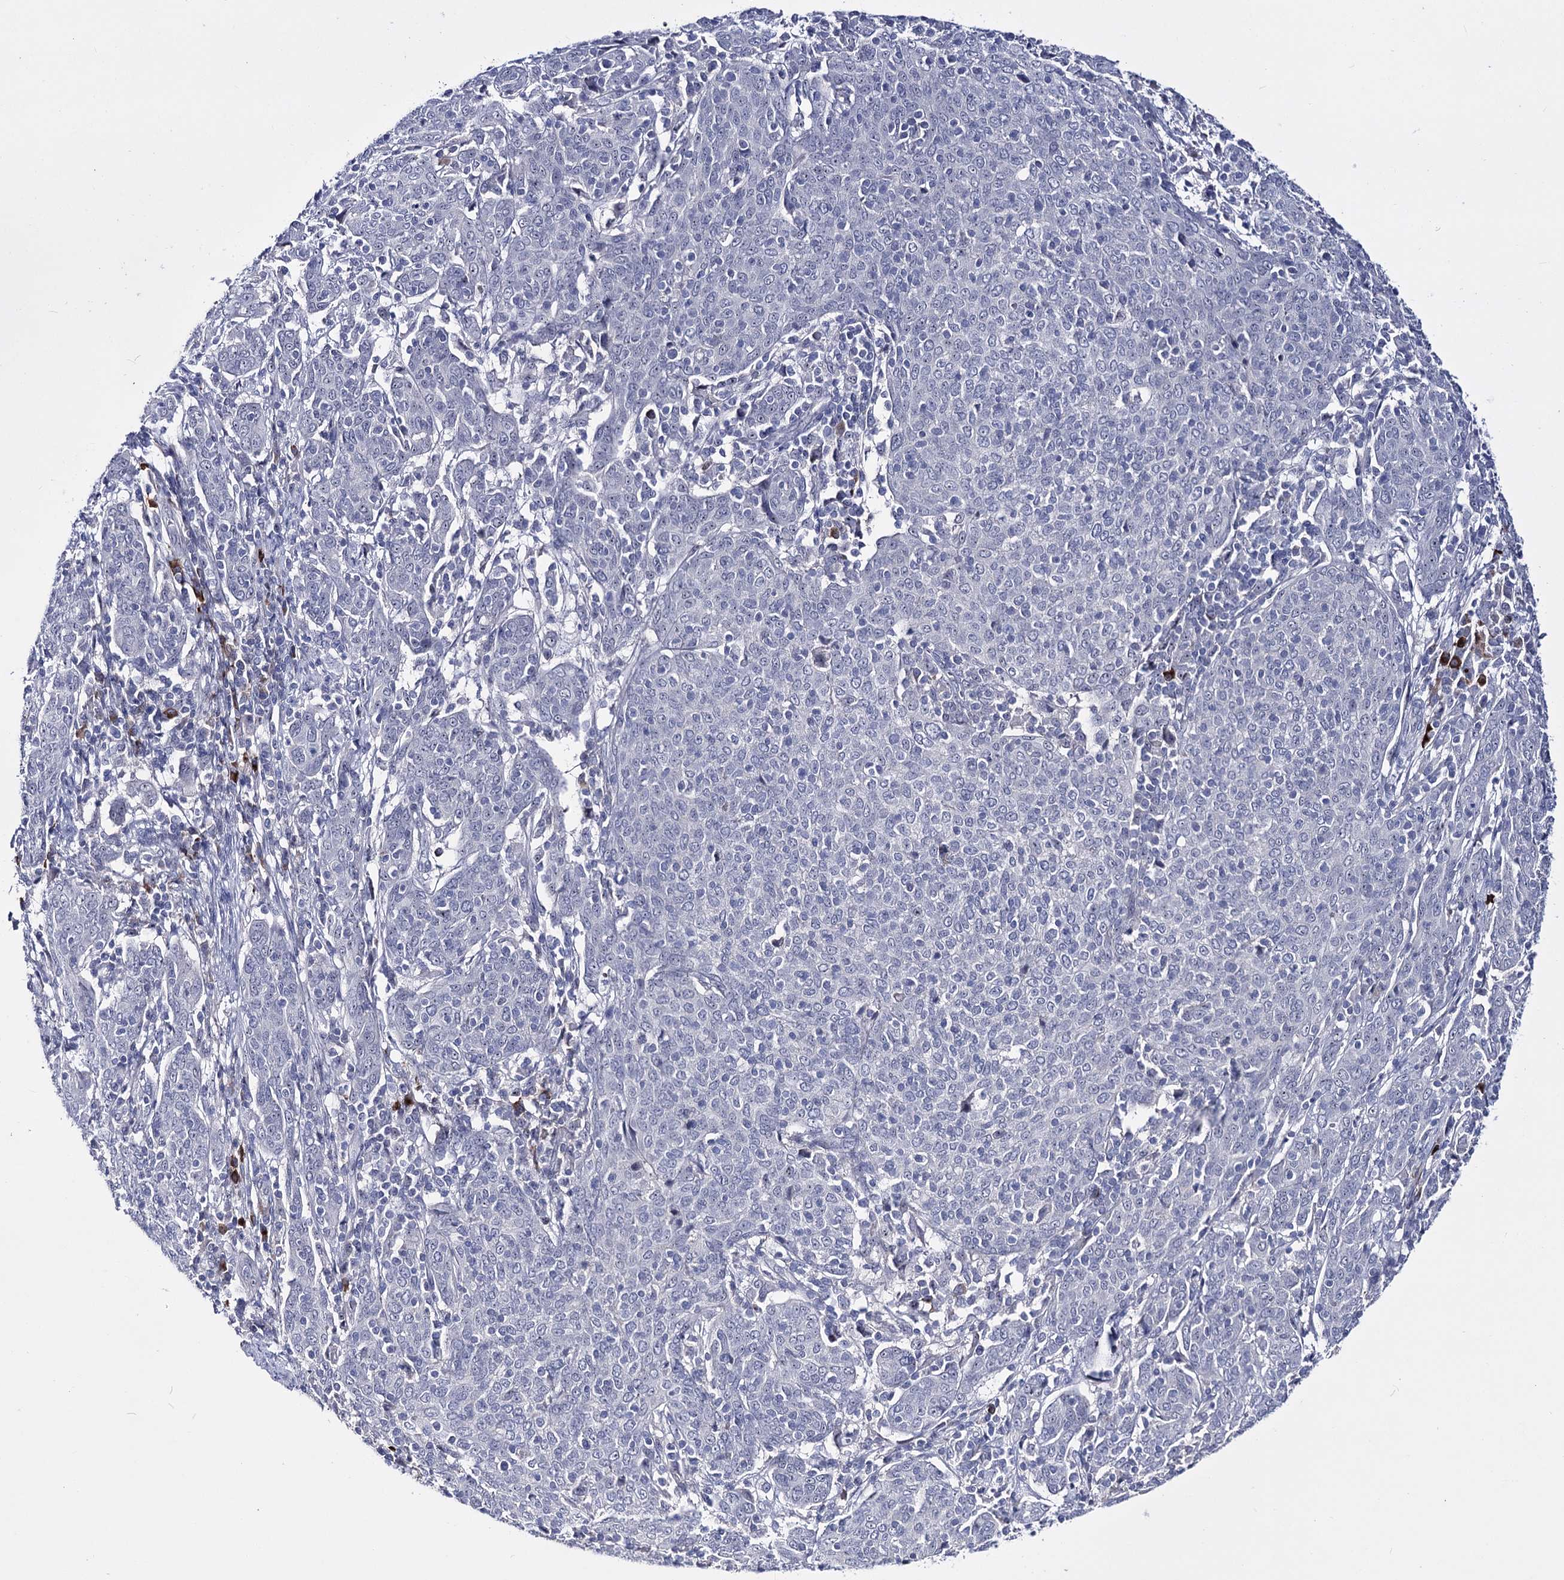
{"staining": {"intensity": "negative", "quantity": "none", "location": "none"}, "tissue": "cervical cancer", "cell_type": "Tumor cells", "image_type": "cancer", "snomed": [{"axis": "morphology", "description": "Squamous cell carcinoma, NOS"}, {"axis": "topography", "description": "Cervix"}], "caption": "This is an immunohistochemistry image of cervical squamous cell carcinoma. There is no expression in tumor cells.", "gene": "PCGF5", "patient": {"sex": "female", "age": 67}}